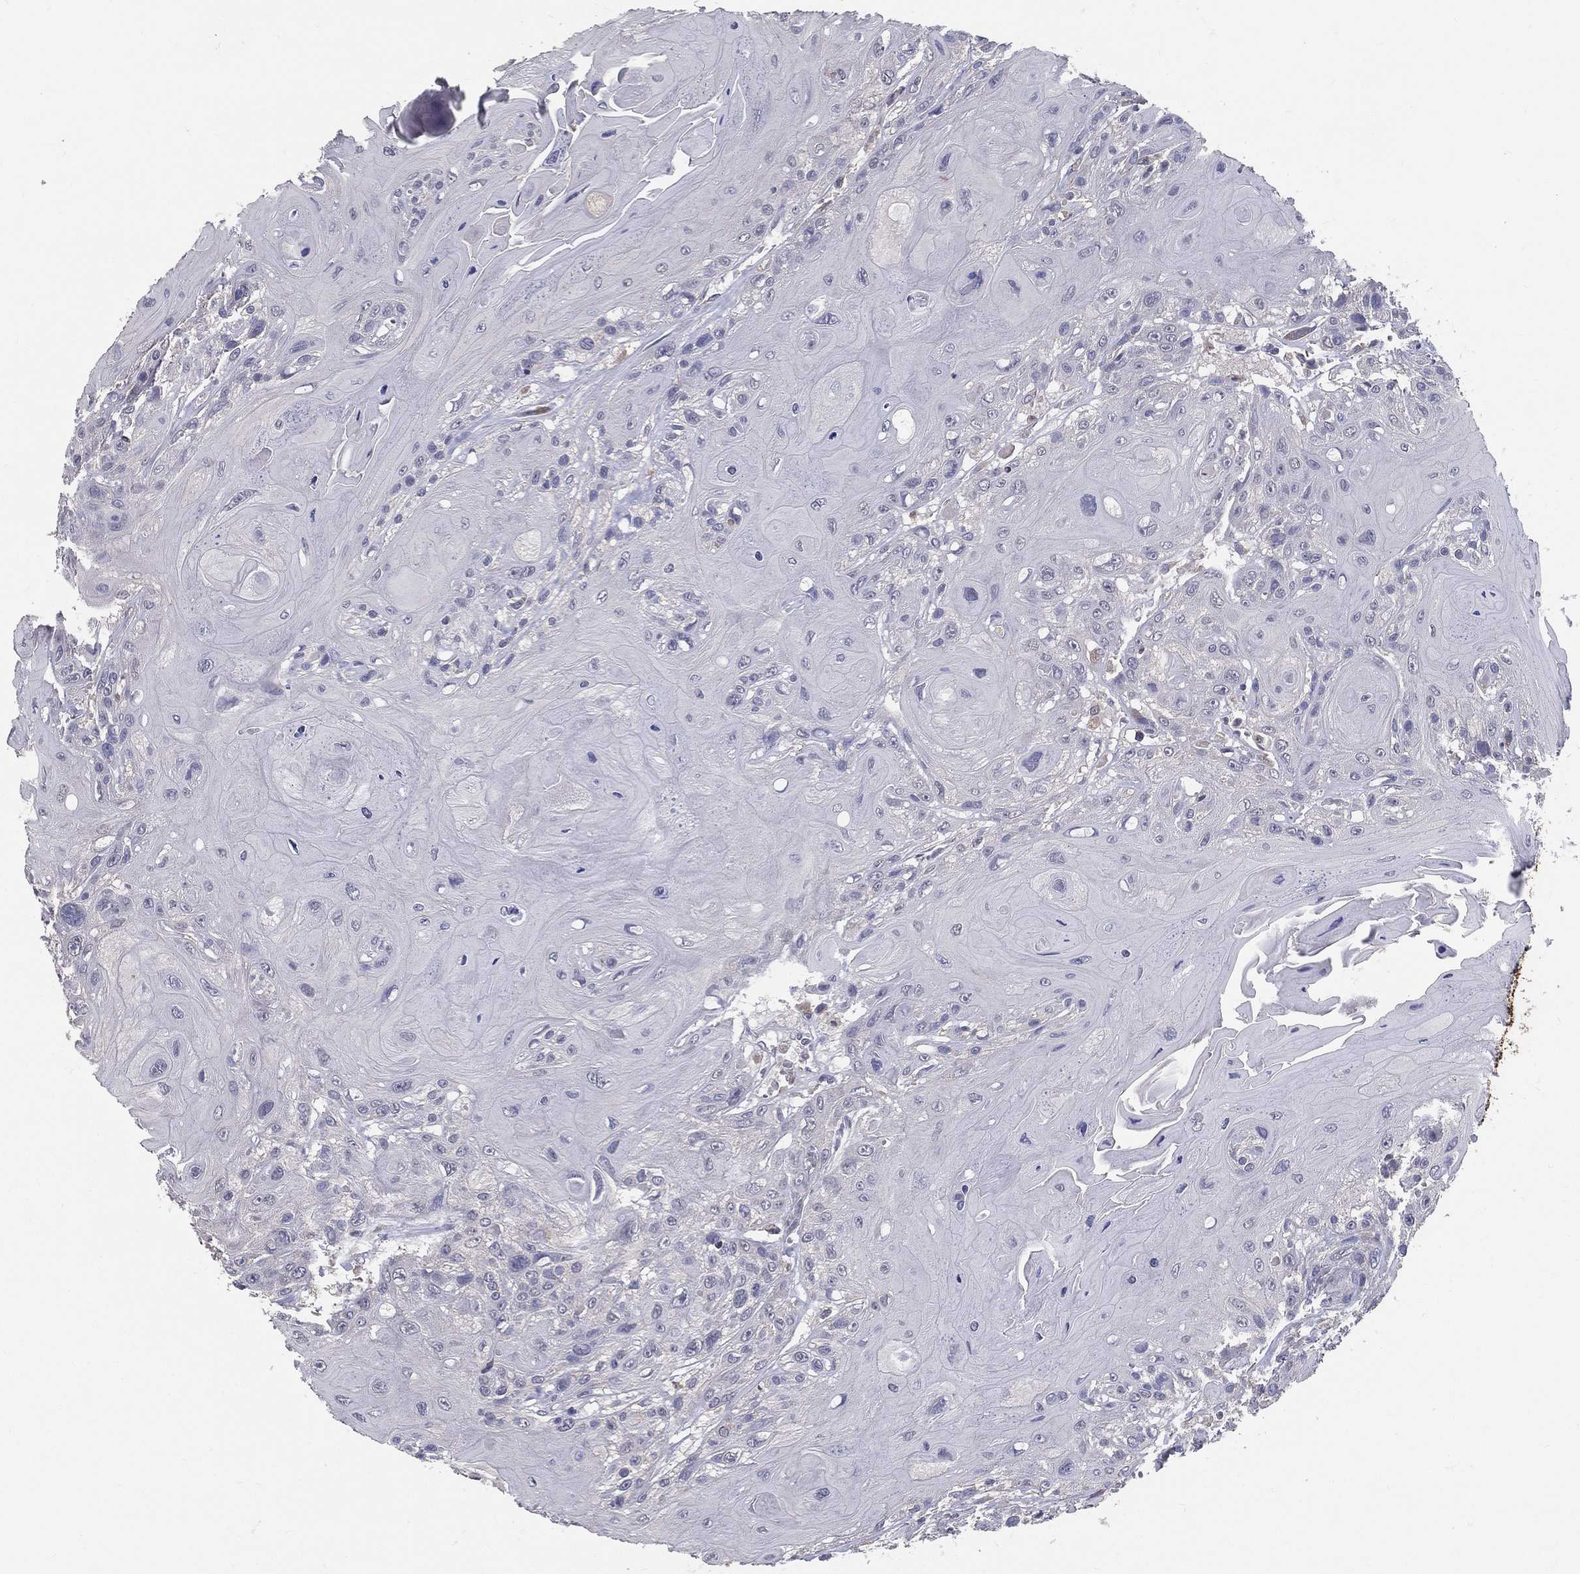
{"staining": {"intensity": "negative", "quantity": "none", "location": "none"}, "tissue": "head and neck cancer", "cell_type": "Tumor cells", "image_type": "cancer", "snomed": [{"axis": "morphology", "description": "Squamous cell carcinoma, NOS"}, {"axis": "topography", "description": "Head-Neck"}], "caption": "Immunohistochemistry photomicrograph of head and neck squamous cell carcinoma stained for a protein (brown), which exhibits no staining in tumor cells.", "gene": "PCSK1", "patient": {"sex": "female", "age": 59}}